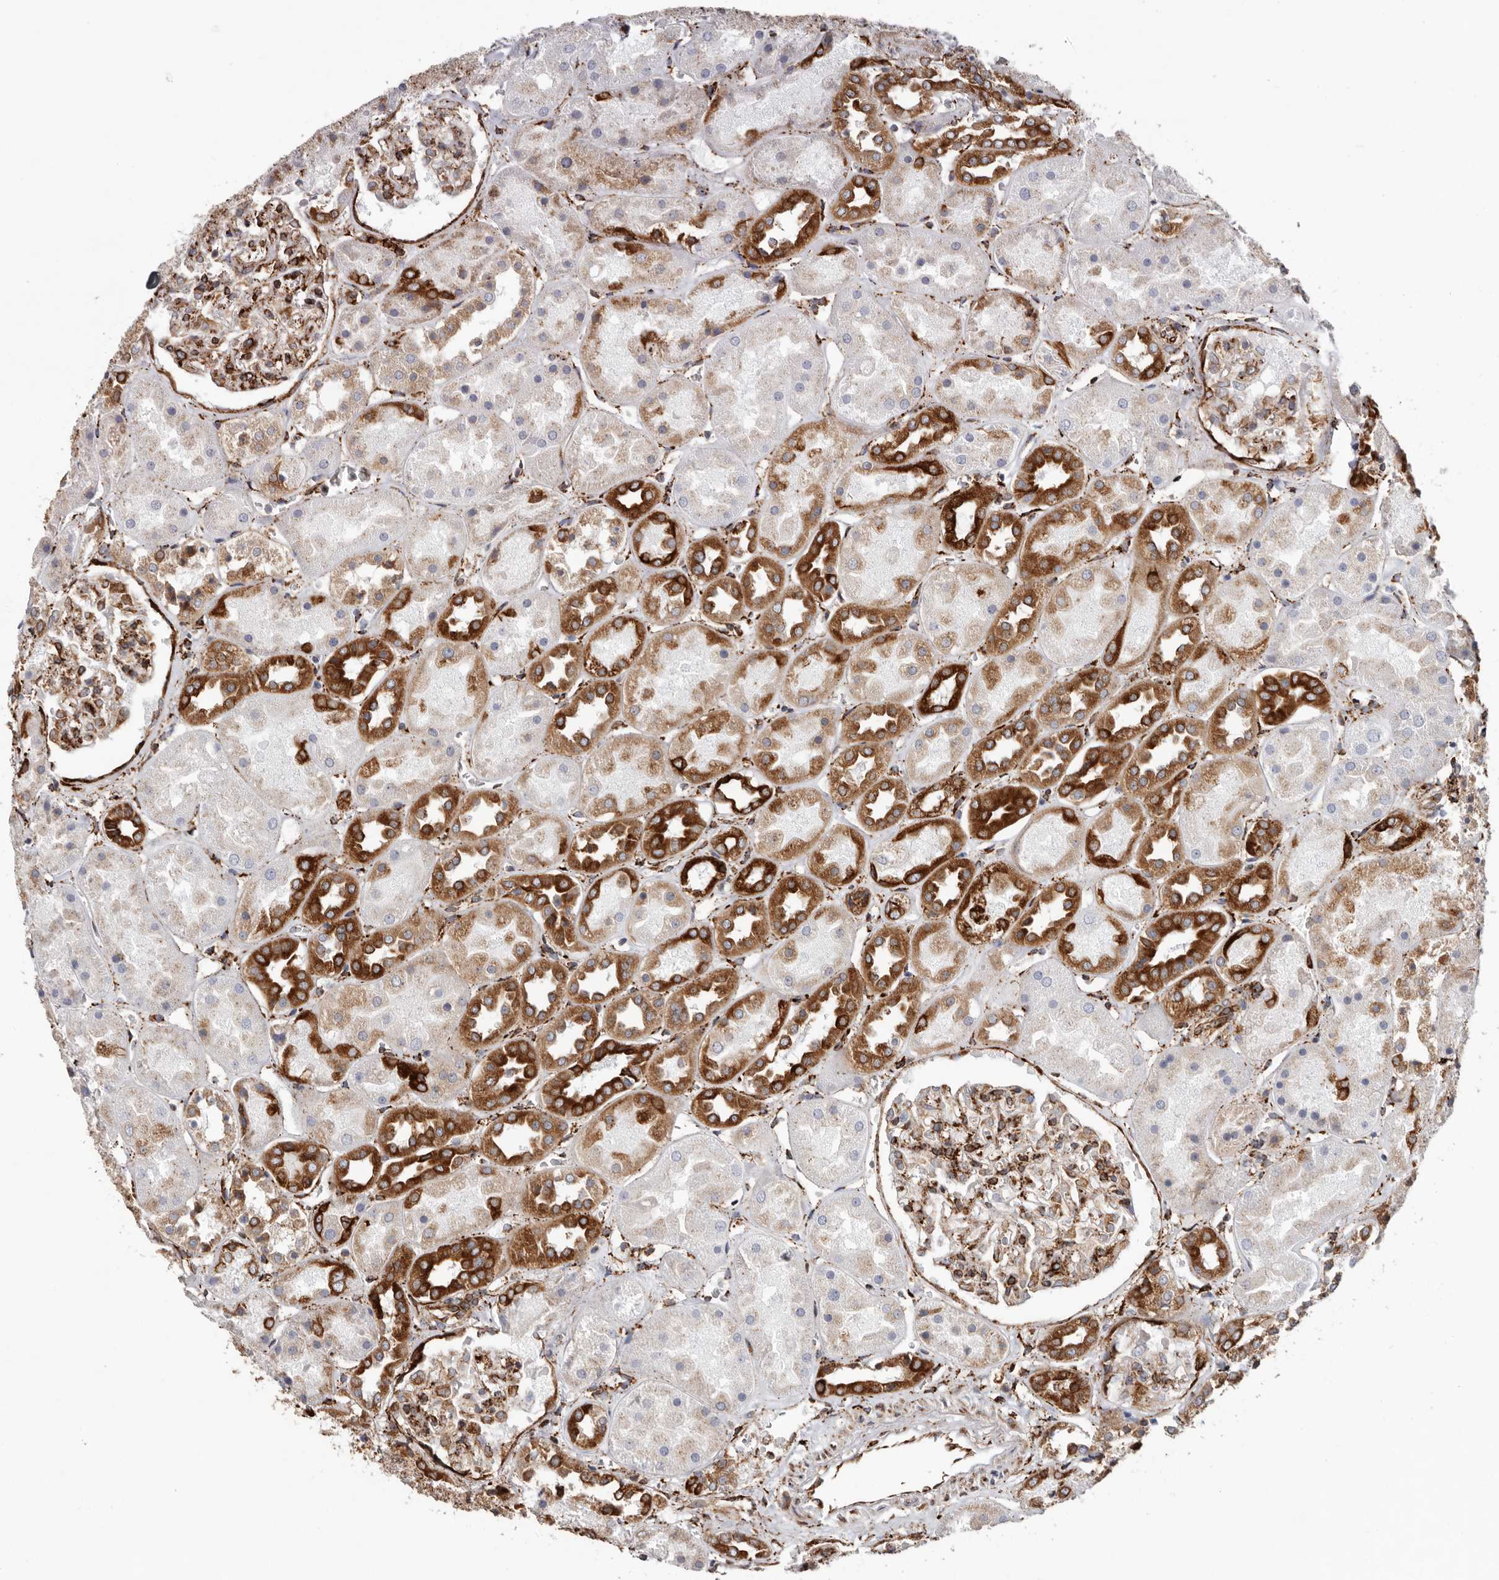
{"staining": {"intensity": "strong", "quantity": "25%-75%", "location": "cytoplasmic/membranous"}, "tissue": "kidney", "cell_type": "Cells in glomeruli", "image_type": "normal", "snomed": [{"axis": "morphology", "description": "Normal tissue, NOS"}, {"axis": "topography", "description": "Kidney"}], "caption": "Kidney stained with a brown dye shows strong cytoplasmic/membranous positive staining in approximately 25%-75% of cells in glomeruli.", "gene": "SEMA3E", "patient": {"sex": "male", "age": 70}}